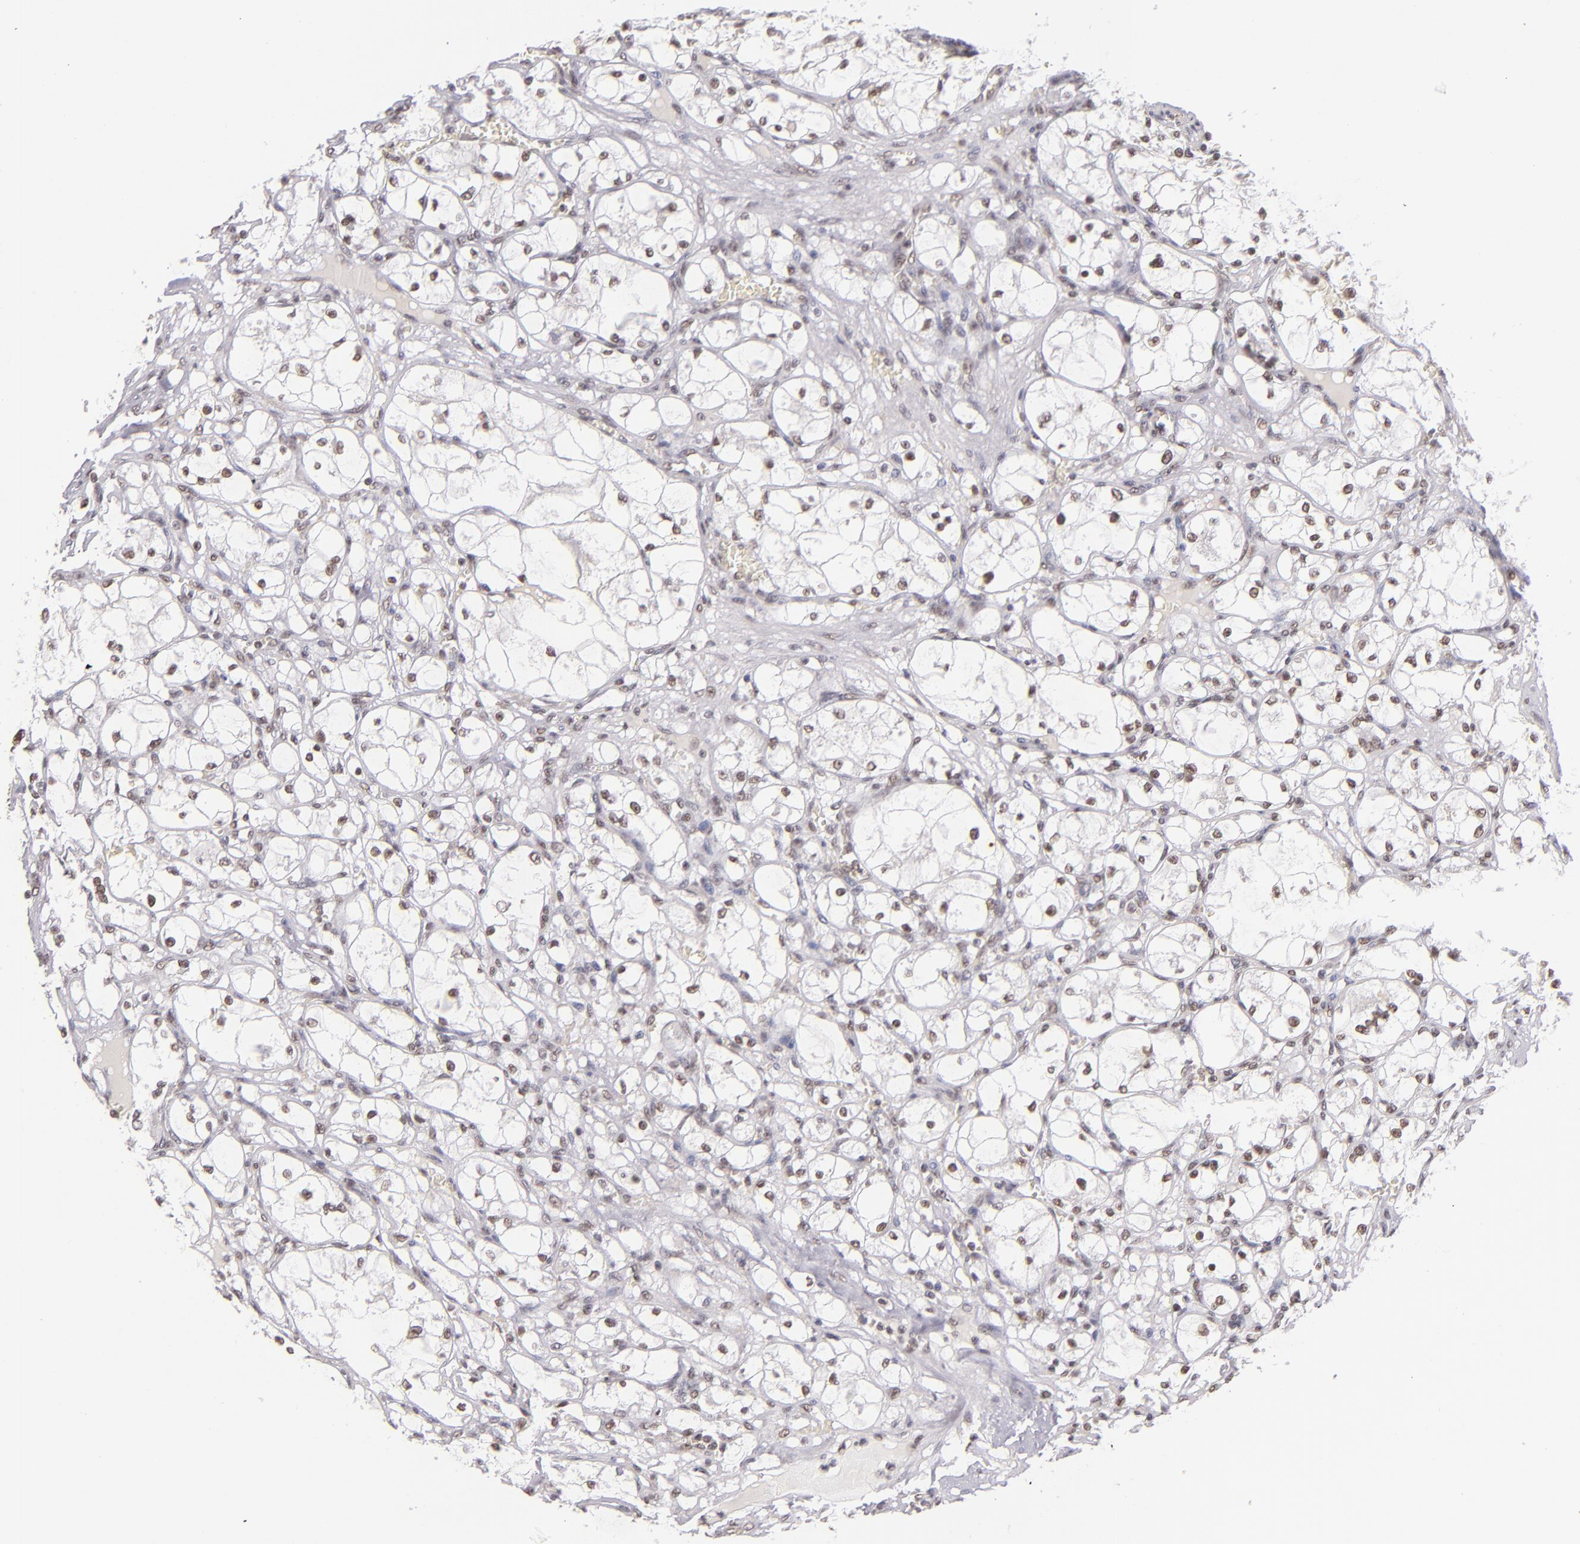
{"staining": {"intensity": "weak", "quantity": "25%-75%", "location": "nuclear"}, "tissue": "renal cancer", "cell_type": "Tumor cells", "image_type": "cancer", "snomed": [{"axis": "morphology", "description": "Adenocarcinoma, NOS"}, {"axis": "topography", "description": "Kidney"}], "caption": "Adenocarcinoma (renal) tissue displays weak nuclear positivity in approximately 25%-75% of tumor cells", "gene": "ZNF148", "patient": {"sex": "male", "age": 61}}